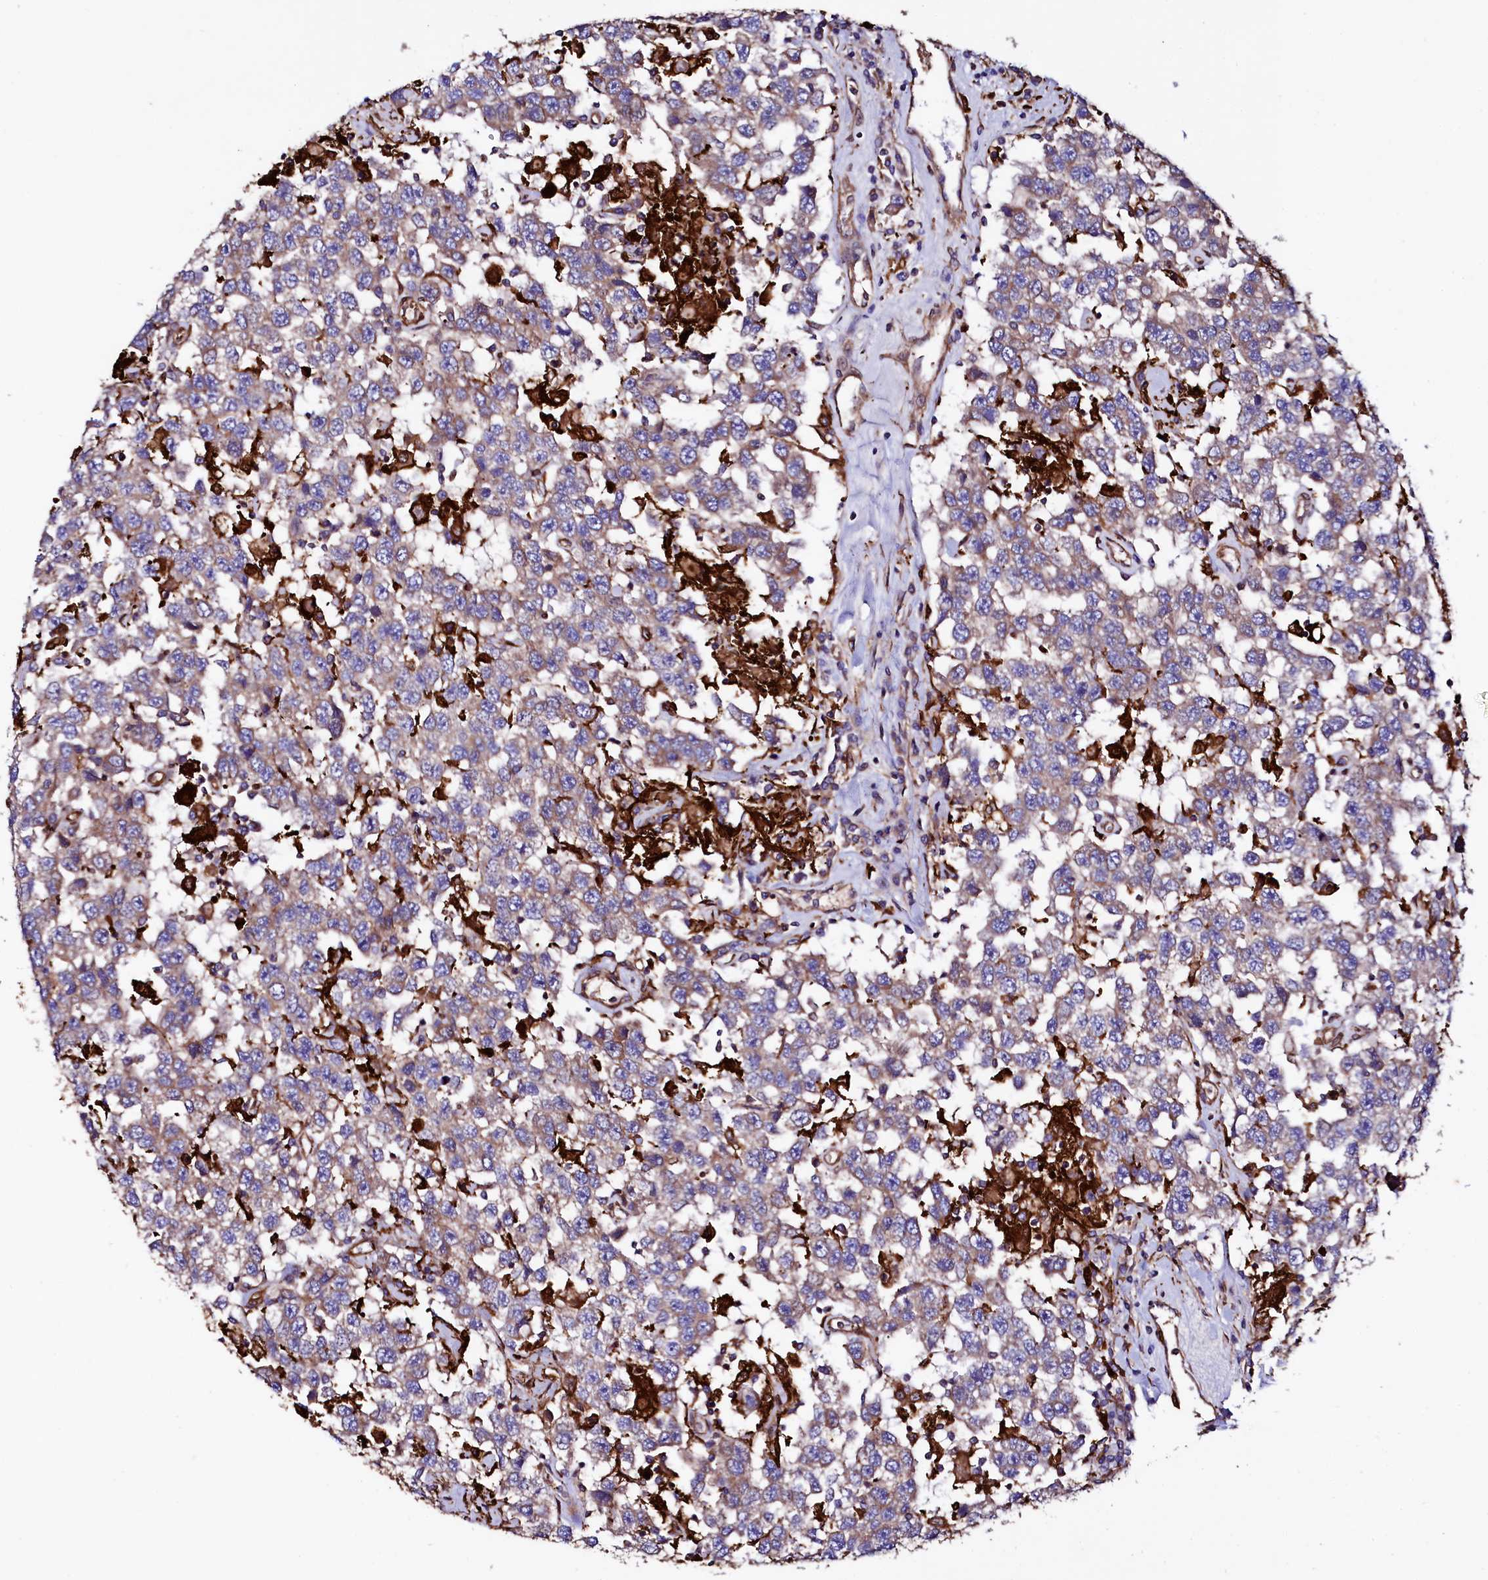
{"staining": {"intensity": "moderate", "quantity": ">75%", "location": "cytoplasmic/membranous"}, "tissue": "testis cancer", "cell_type": "Tumor cells", "image_type": "cancer", "snomed": [{"axis": "morphology", "description": "Seminoma, NOS"}, {"axis": "topography", "description": "Testis"}], "caption": "Protein staining exhibits moderate cytoplasmic/membranous positivity in approximately >75% of tumor cells in testis cancer.", "gene": "STAMBPL1", "patient": {"sex": "male", "age": 41}}